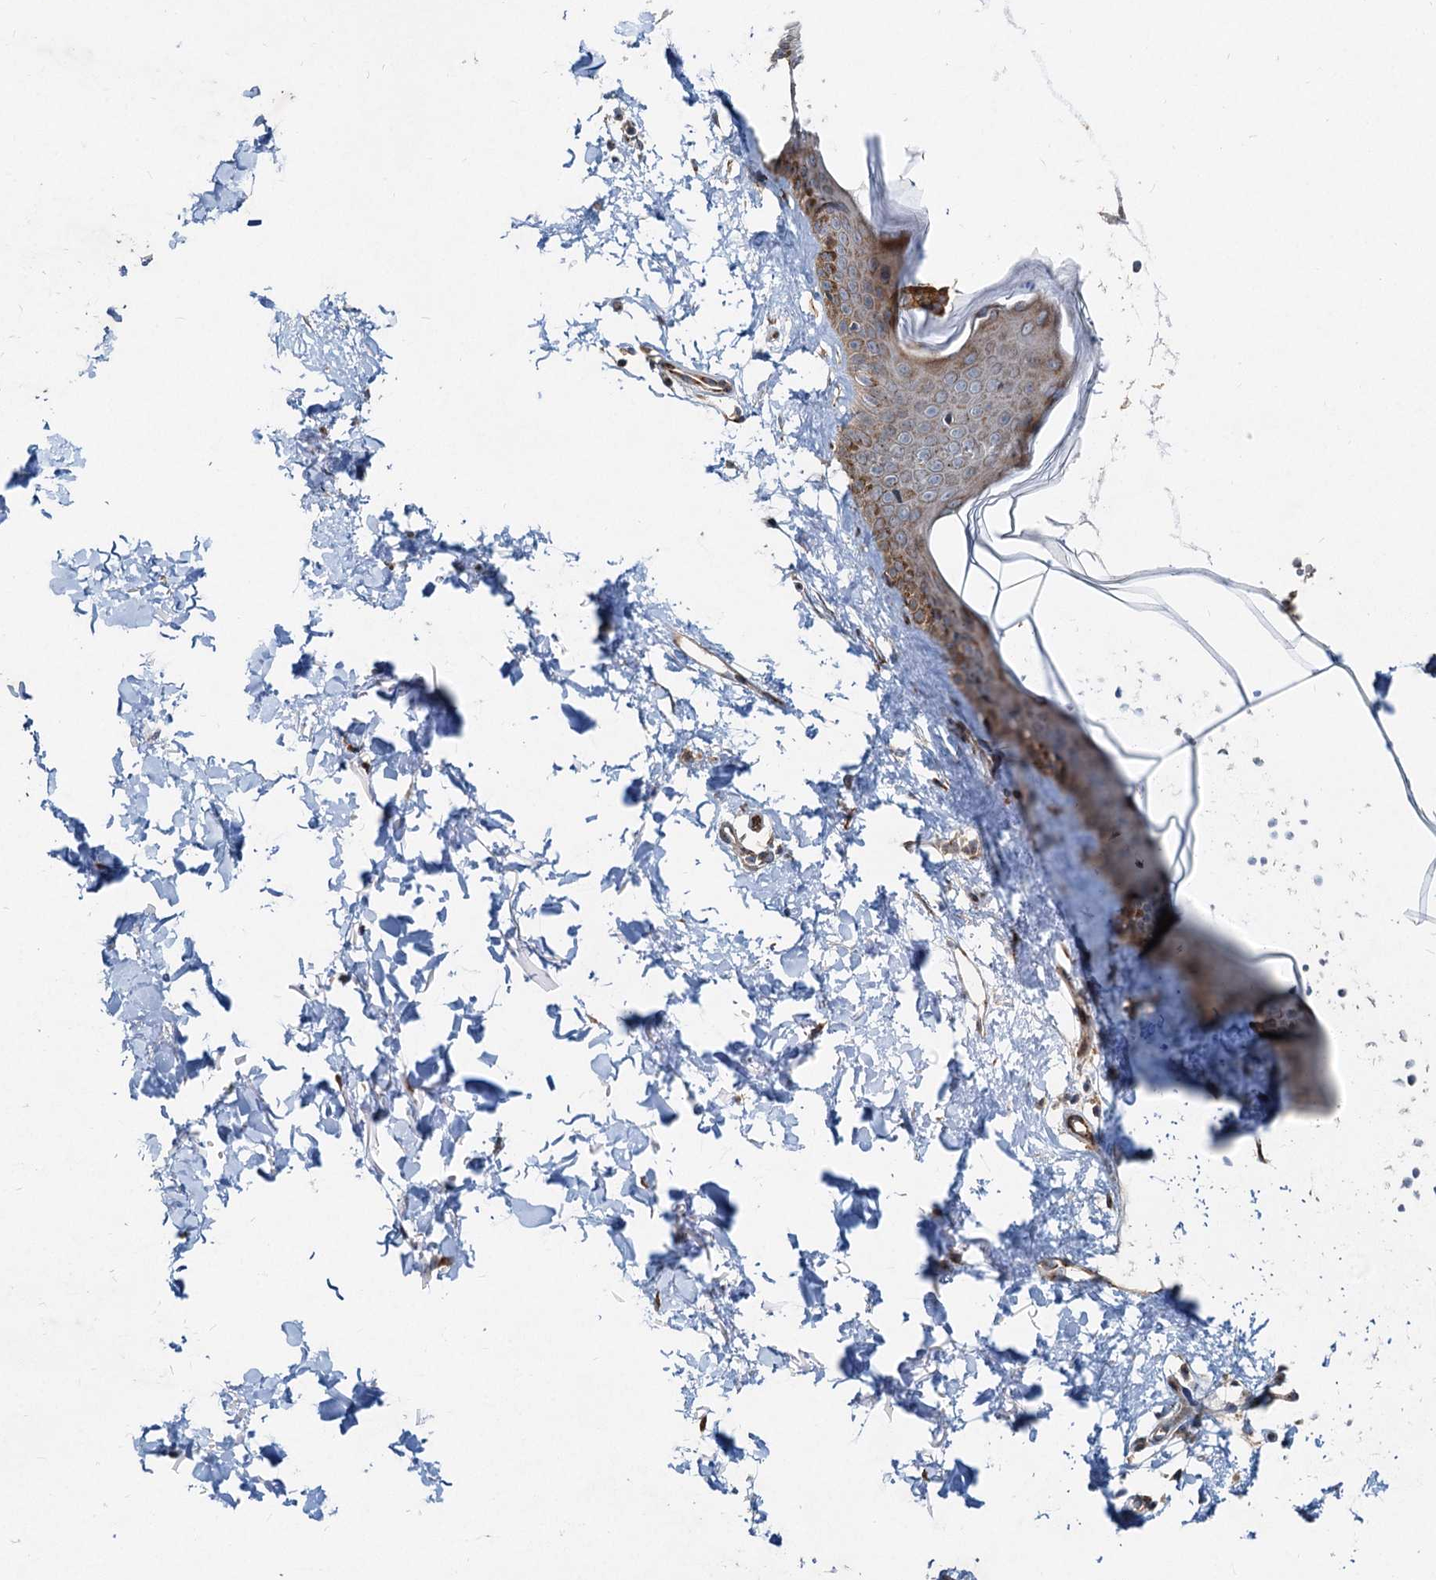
{"staining": {"intensity": "moderate", "quantity": ">75%", "location": "cytoplasmic/membranous"}, "tissue": "skin", "cell_type": "Fibroblasts", "image_type": "normal", "snomed": [{"axis": "morphology", "description": "Normal tissue, NOS"}, {"axis": "topography", "description": "Skin"}], "caption": "Fibroblasts exhibit medium levels of moderate cytoplasmic/membranous positivity in approximately >75% of cells in benign human skin. The staining is performed using DAB brown chromogen to label protein expression. The nuclei are counter-stained blue using hematoxylin.", "gene": "CEP68", "patient": {"sex": "female", "age": 58}}